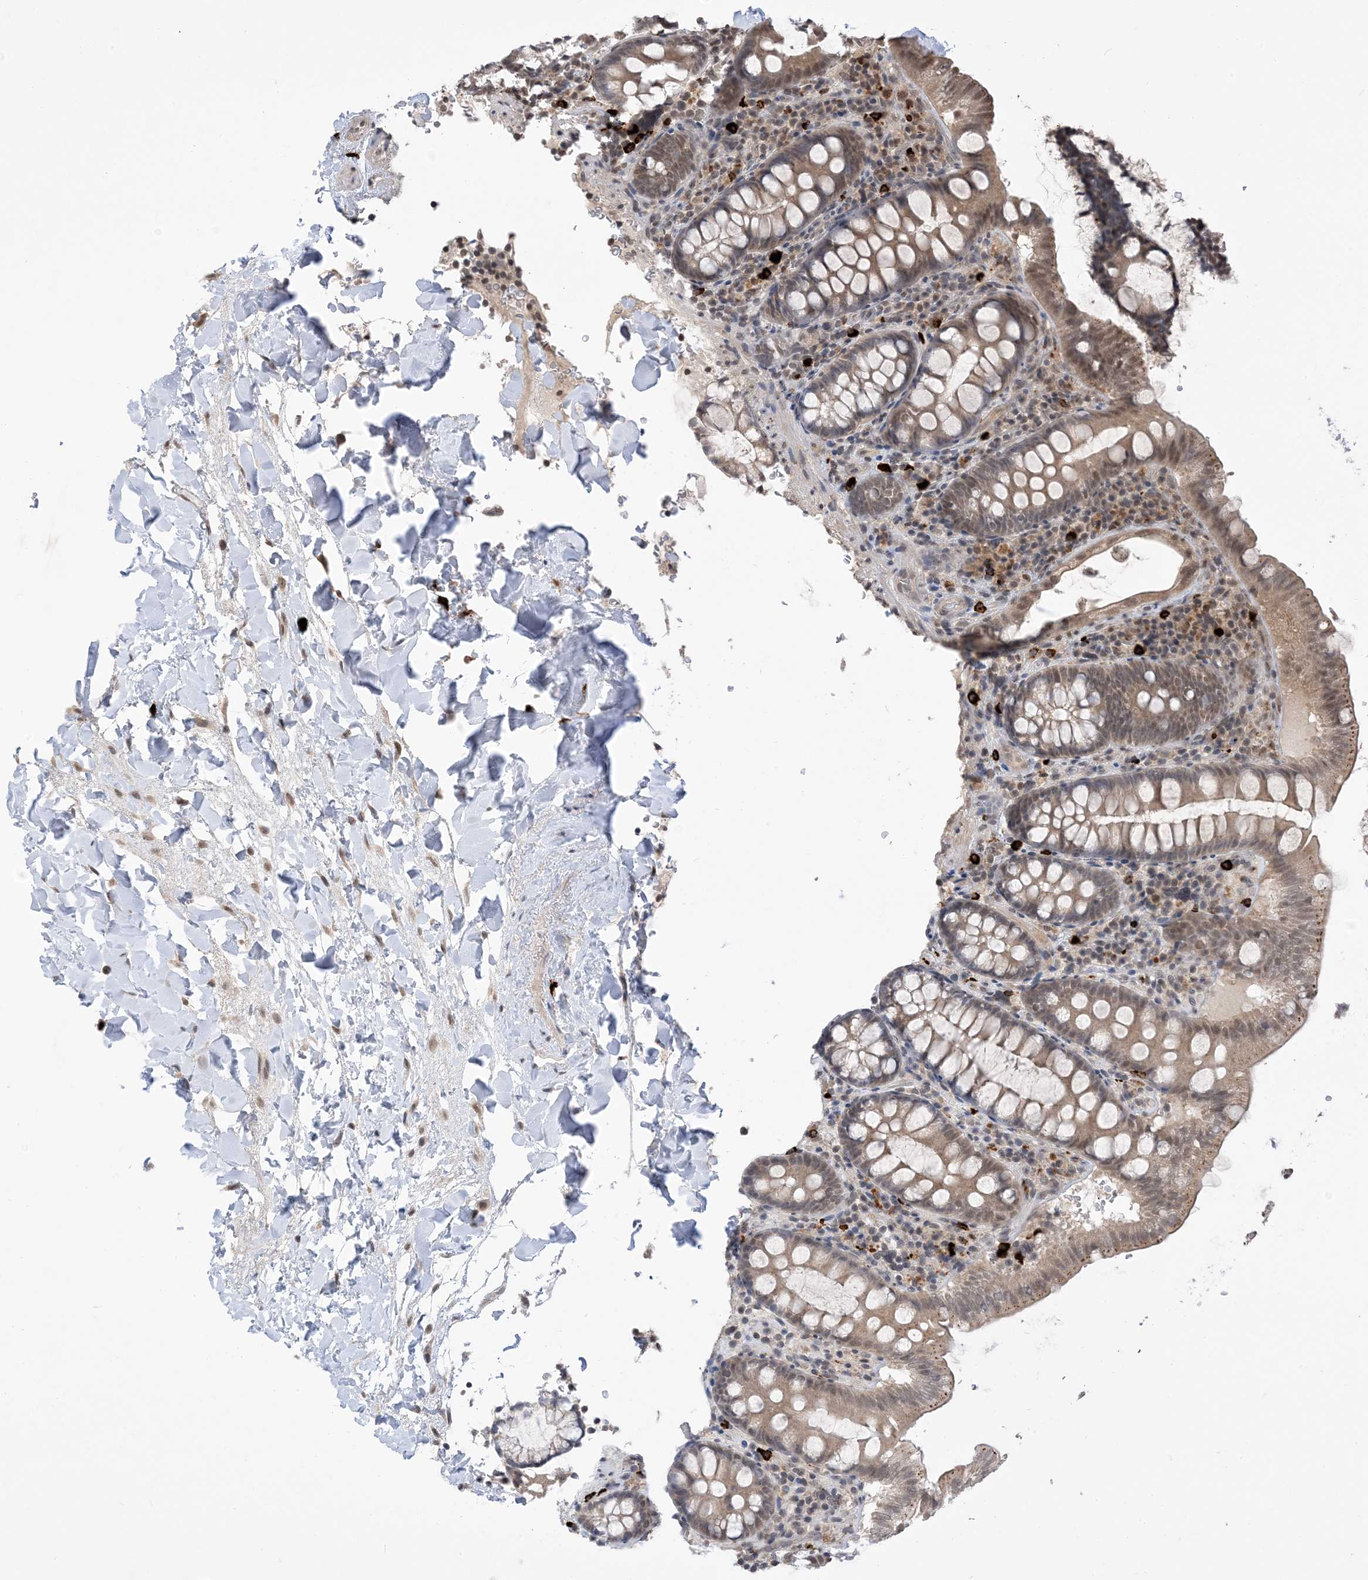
{"staining": {"intensity": "weak", "quantity": "25%-75%", "location": "cytoplasmic/membranous,nuclear"}, "tissue": "colon", "cell_type": "Endothelial cells", "image_type": "normal", "snomed": [{"axis": "morphology", "description": "Normal tissue, NOS"}, {"axis": "topography", "description": "Colon"}], "caption": "Human colon stained with a brown dye demonstrates weak cytoplasmic/membranous,nuclear positive staining in about 25%-75% of endothelial cells.", "gene": "RANBP9", "patient": {"sex": "female", "age": 79}}